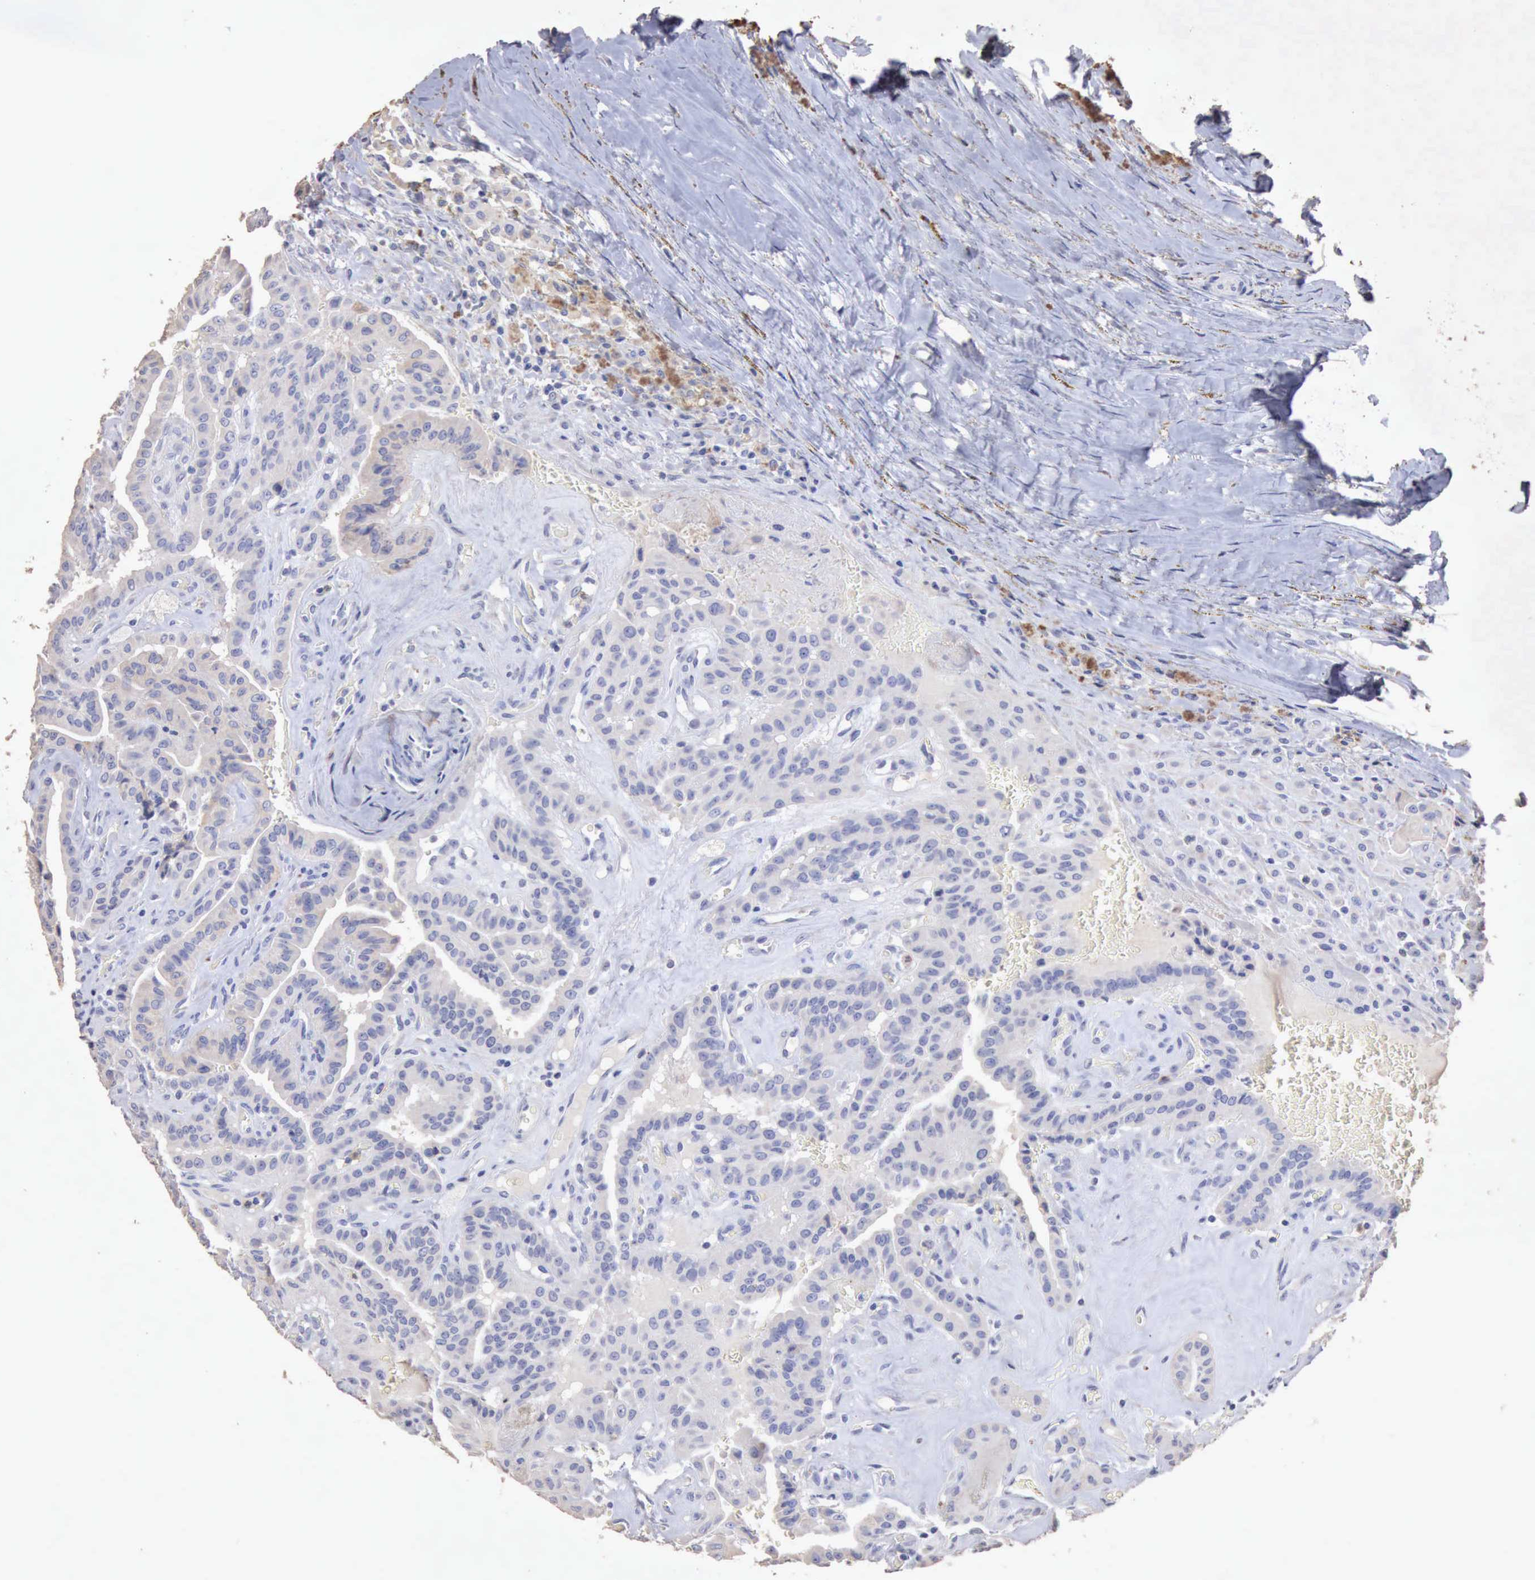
{"staining": {"intensity": "negative", "quantity": "none", "location": "none"}, "tissue": "thyroid cancer", "cell_type": "Tumor cells", "image_type": "cancer", "snomed": [{"axis": "morphology", "description": "Papillary adenocarcinoma, NOS"}, {"axis": "topography", "description": "Thyroid gland"}], "caption": "Tumor cells show no significant expression in thyroid cancer (papillary adenocarcinoma).", "gene": "KRT6B", "patient": {"sex": "male", "age": 87}}